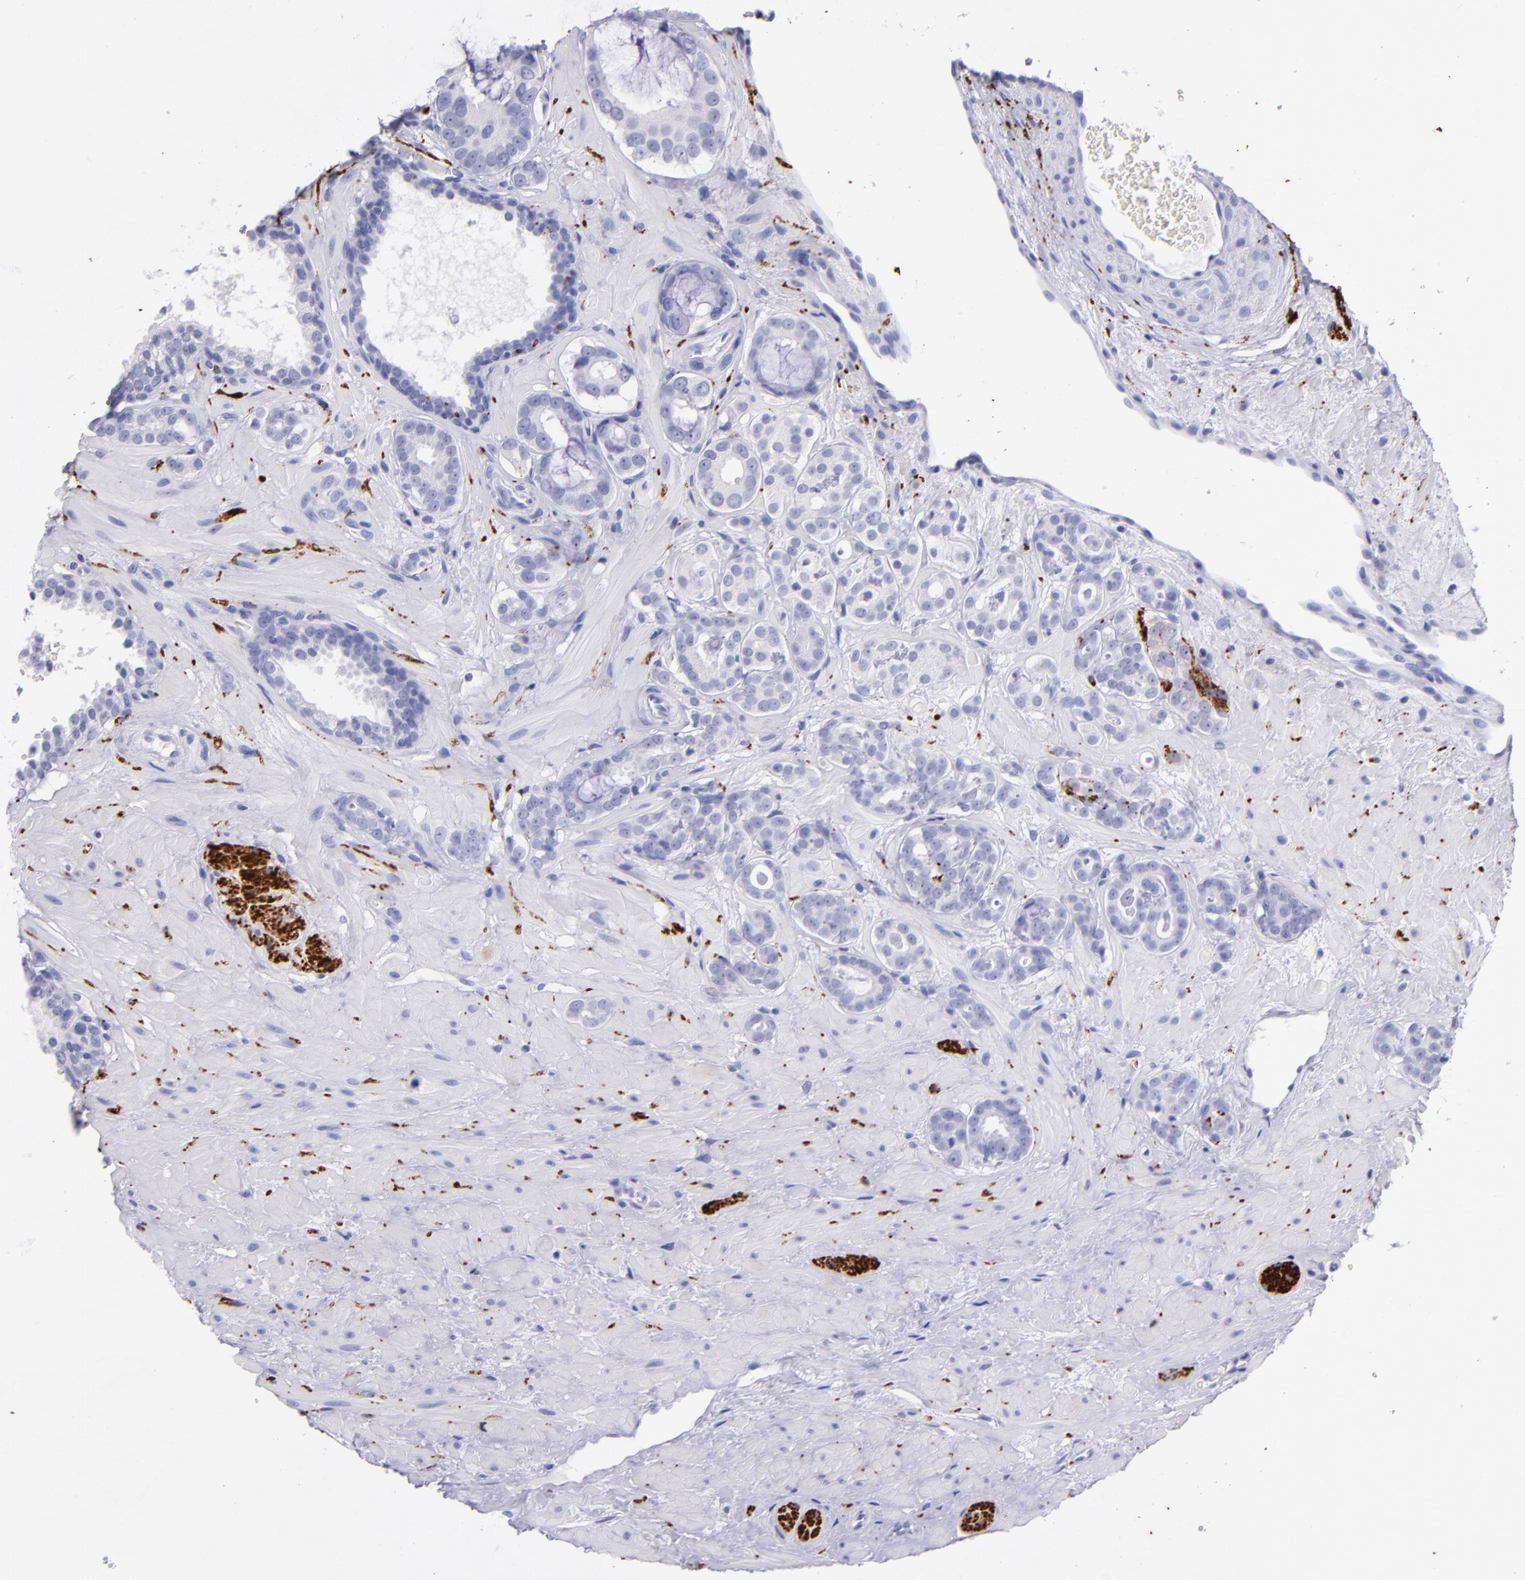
{"staining": {"intensity": "negative", "quantity": "none", "location": "none"}, "tissue": "prostate cancer", "cell_type": "Tumor cells", "image_type": "cancer", "snomed": [{"axis": "morphology", "description": "Adenocarcinoma, Low grade"}, {"axis": "topography", "description": "Prostate"}], "caption": "The immunohistochemistry histopathology image has no significant positivity in tumor cells of prostate cancer (low-grade adenocarcinoma) tissue. The staining was performed using DAB to visualize the protein expression in brown, while the nuclei were stained in blue with hematoxylin (Magnification: 20x).", "gene": "UCHL1", "patient": {"sex": "male", "age": 57}}